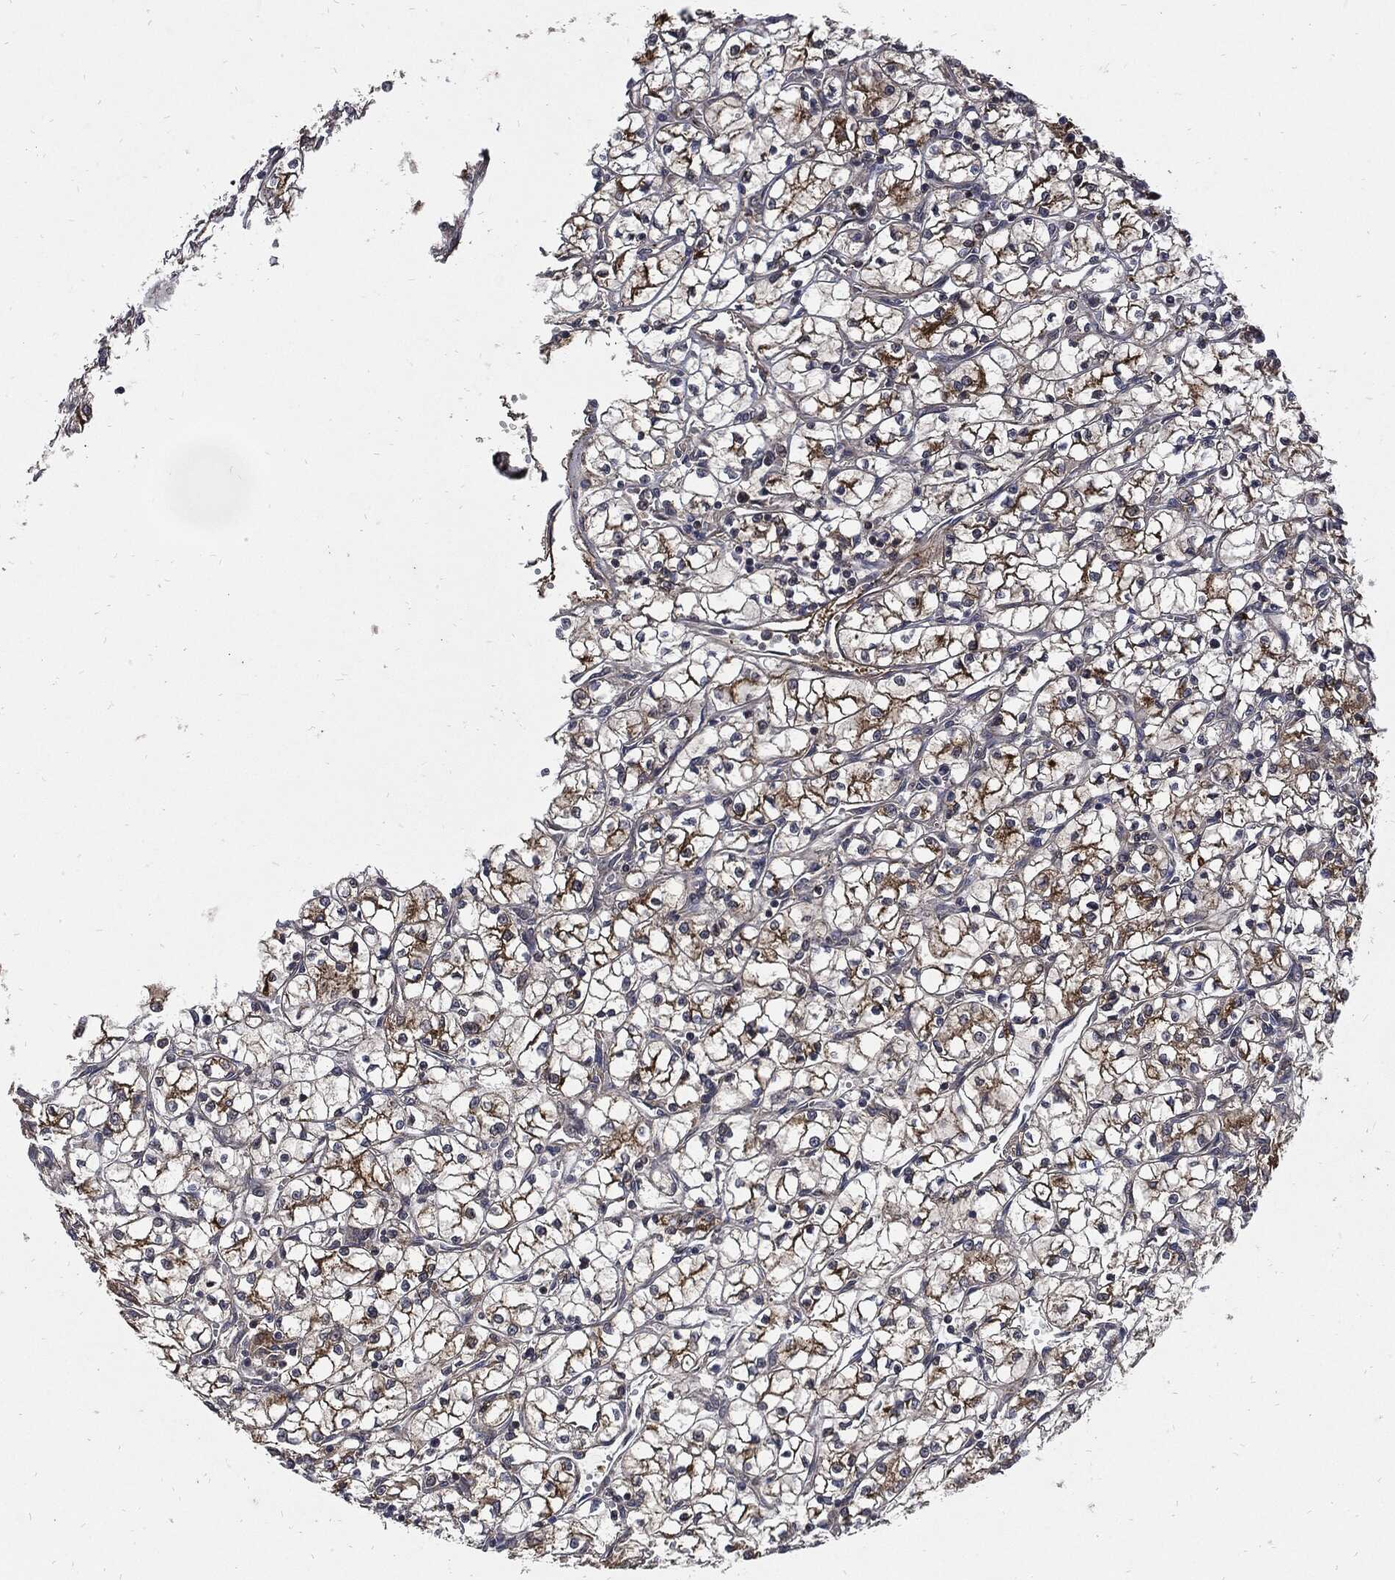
{"staining": {"intensity": "strong", "quantity": "25%-75%", "location": "cytoplasmic/membranous"}, "tissue": "renal cancer", "cell_type": "Tumor cells", "image_type": "cancer", "snomed": [{"axis": "morphology", "description": "Adenocarcinoma, NOS"}, {"axis": "topography", "description": "Kidney"}], "caption": "The histopathology image demonstrates a brown stain indicating the presence of a protein in the cytoplasmic/membranous of tumor cells in renal cancer (adenocarcinoma).", "gene": "CLU", "patient": {"sex": "female", "age": 64}}